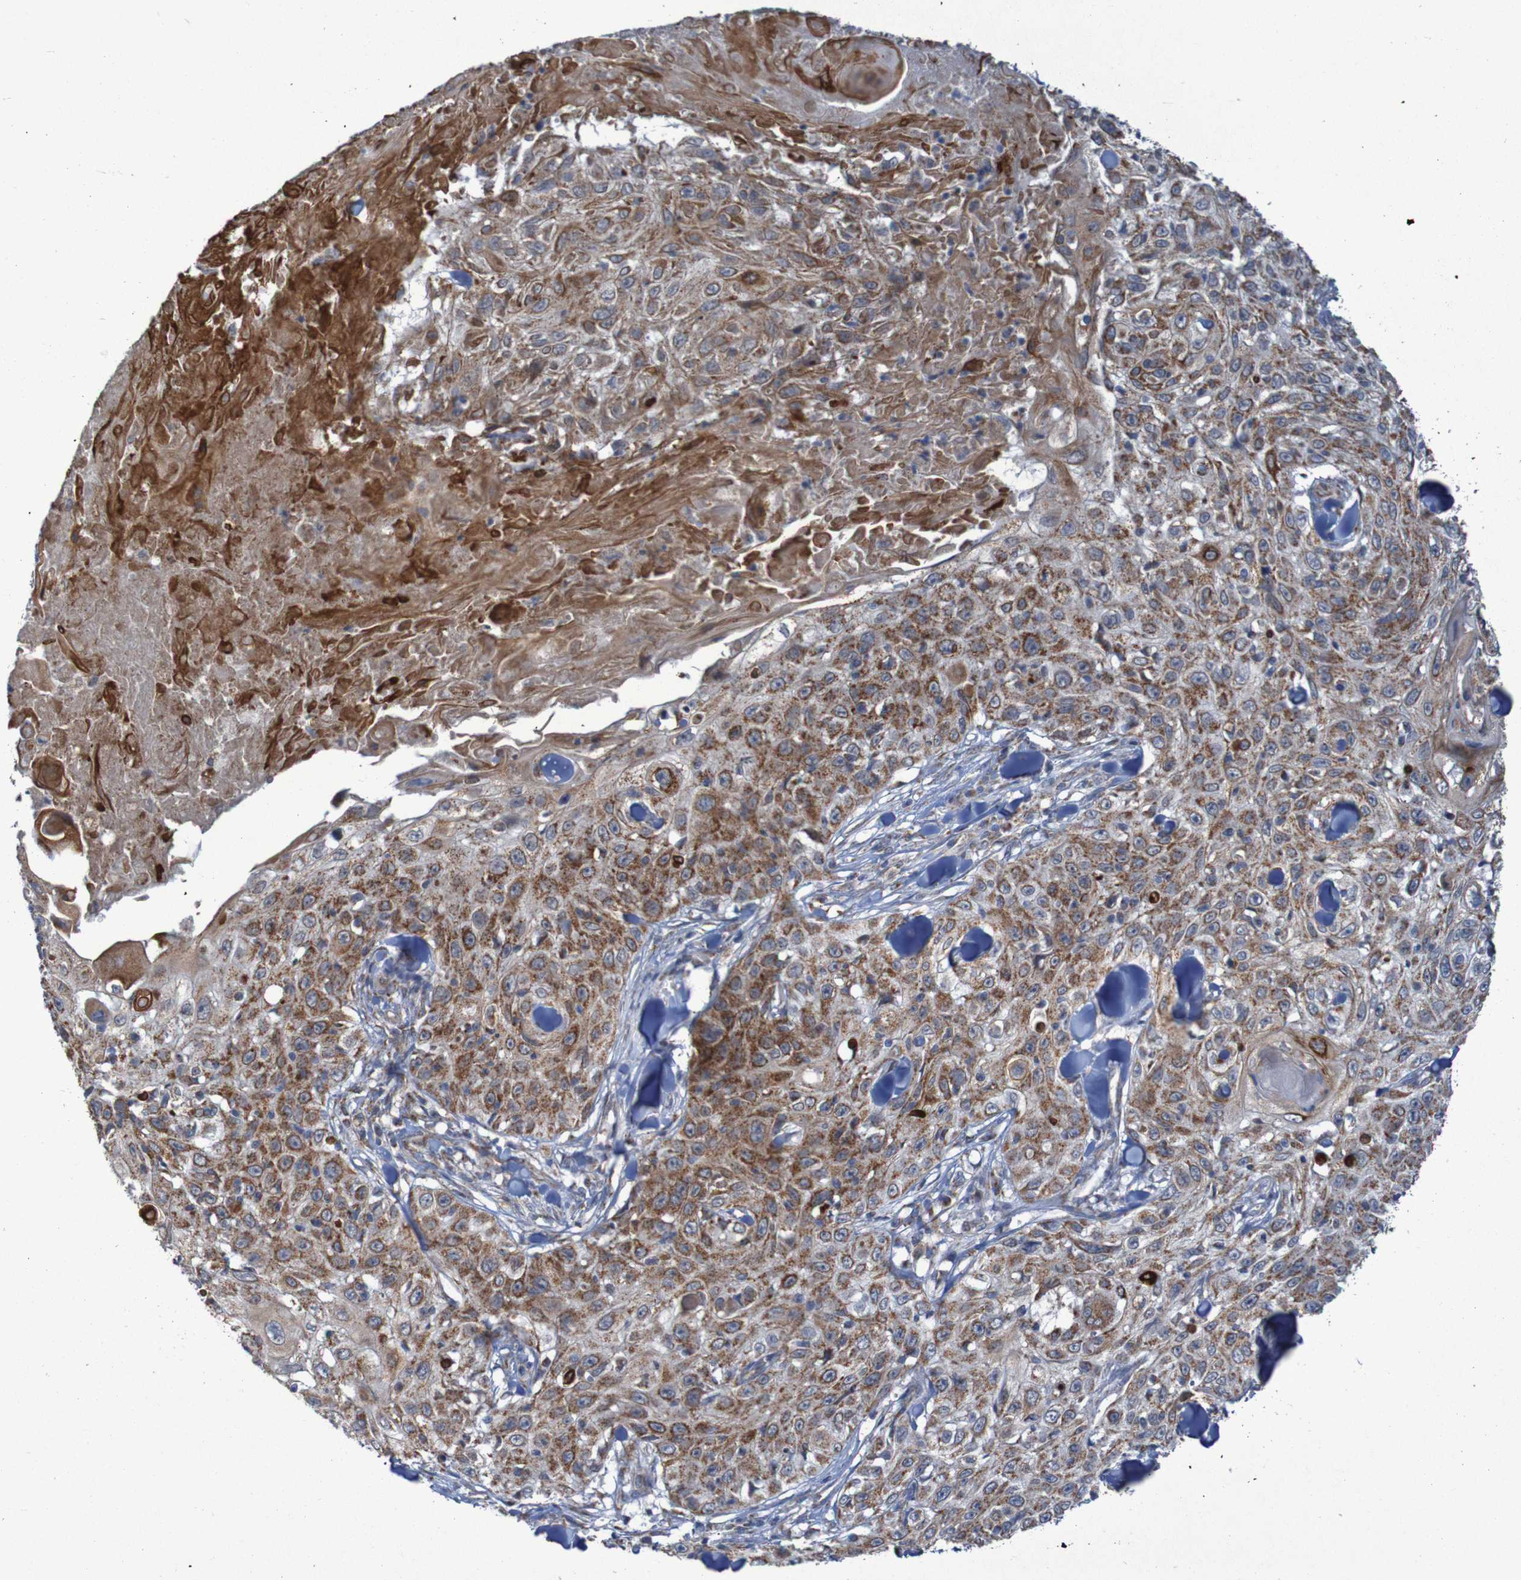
{"staining": {"intensity": "moderate", "quantity": ">75%", "location": "cytoplasmic/membranous"}, "tissue": "skin cancer", "cell_type": "Tumor cells", "image_type": "cancer", "snomed": [{"axis": "morphology", "description": "Squamous cell carcinoma, NOS"}, {"axis": "topography", "description": "Skin"}], "caption": "A photomicrograph showing moderate cytoplasmic/membranous staining in about >75% of tumor cells in skin cancer, as visualized by brown immunohistochemical staining.", "gene": "CCDC51", "patient": {"sex": "male", "age": 86}}